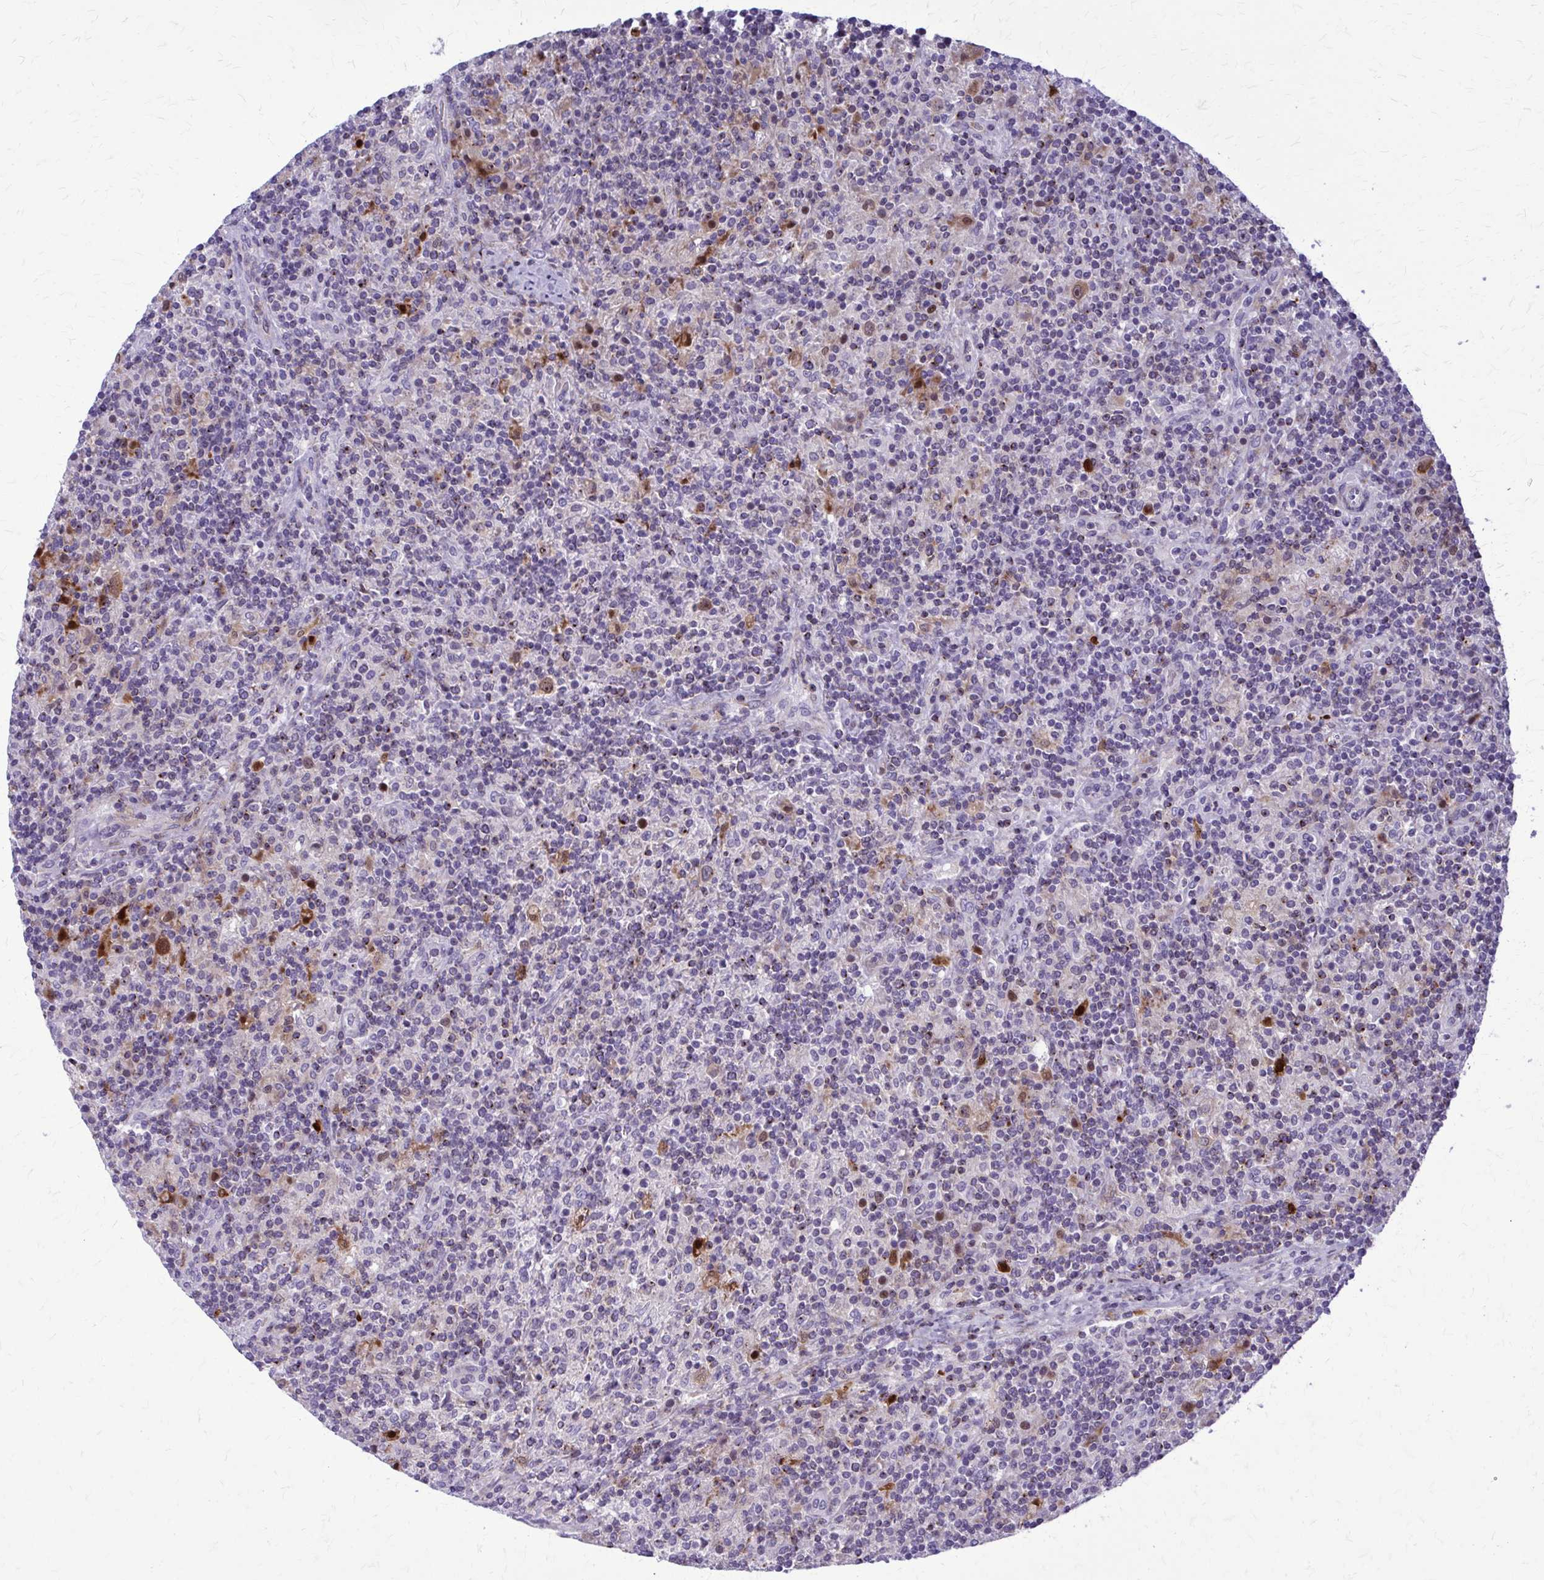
{"staining": {"intensity": "moderate", "quantity": "<25%", "location": "cytoplasmic/membranous,nuclear"}, "tissue": "lymphoma", "cell_type": "Tumor cells", "image_type": "cancer", "snomed": [{"axis": "morphology", "description": "Hodgkin's disease, NOS"}, {"axis": "topography", "description": "Lymph node"}], "caption": "Brown immunohistochemical staining in lymphoma shows moderate cytoplasmic/membranous and nuclear positivity in about <25% of tumor cells.", "gene": "PEDS1", "patient": {"sex": "male", "age": 70}}